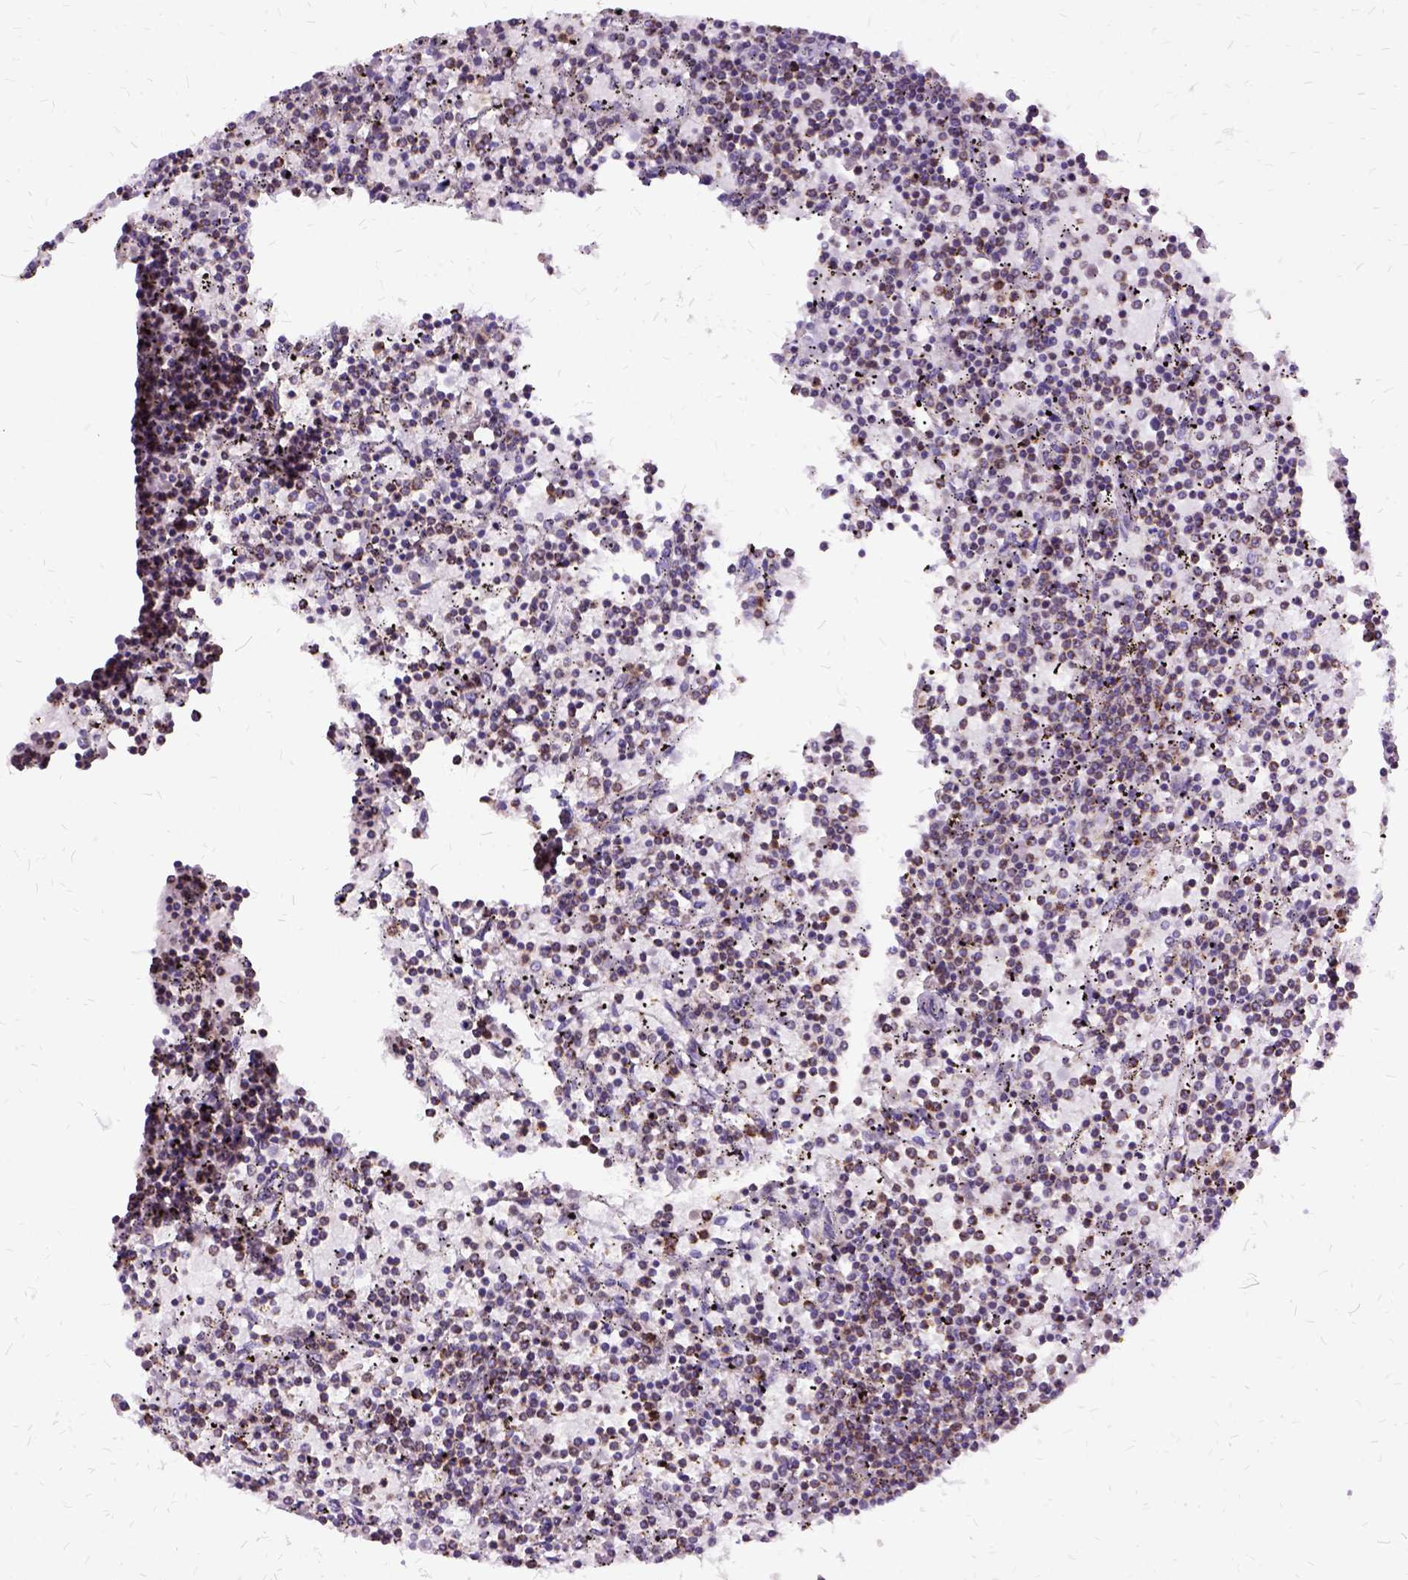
{"staining": {"intensity": "moderate", "quantity": "25%-75%", "location": "cytoplasmic/membranous"}, "tissue": "lymphoma", "cell_type": "Tumor cells", "image_type": "cancer", "snomed": [{"axis": "morphology", "description": "Malignant lymphoma, non-Hodgkin's type, Low grade"}, {"axis": "topography", "description": "Spleen"}], "caption": "There is medium levels of moderate cytoplasmic/membranous staining in tumor cells of lymphoma, as demonstrated by immunohistochemical staining (brown color).", "gene": "OXCT1", "patient": {"sex": "female", "age": 77}}